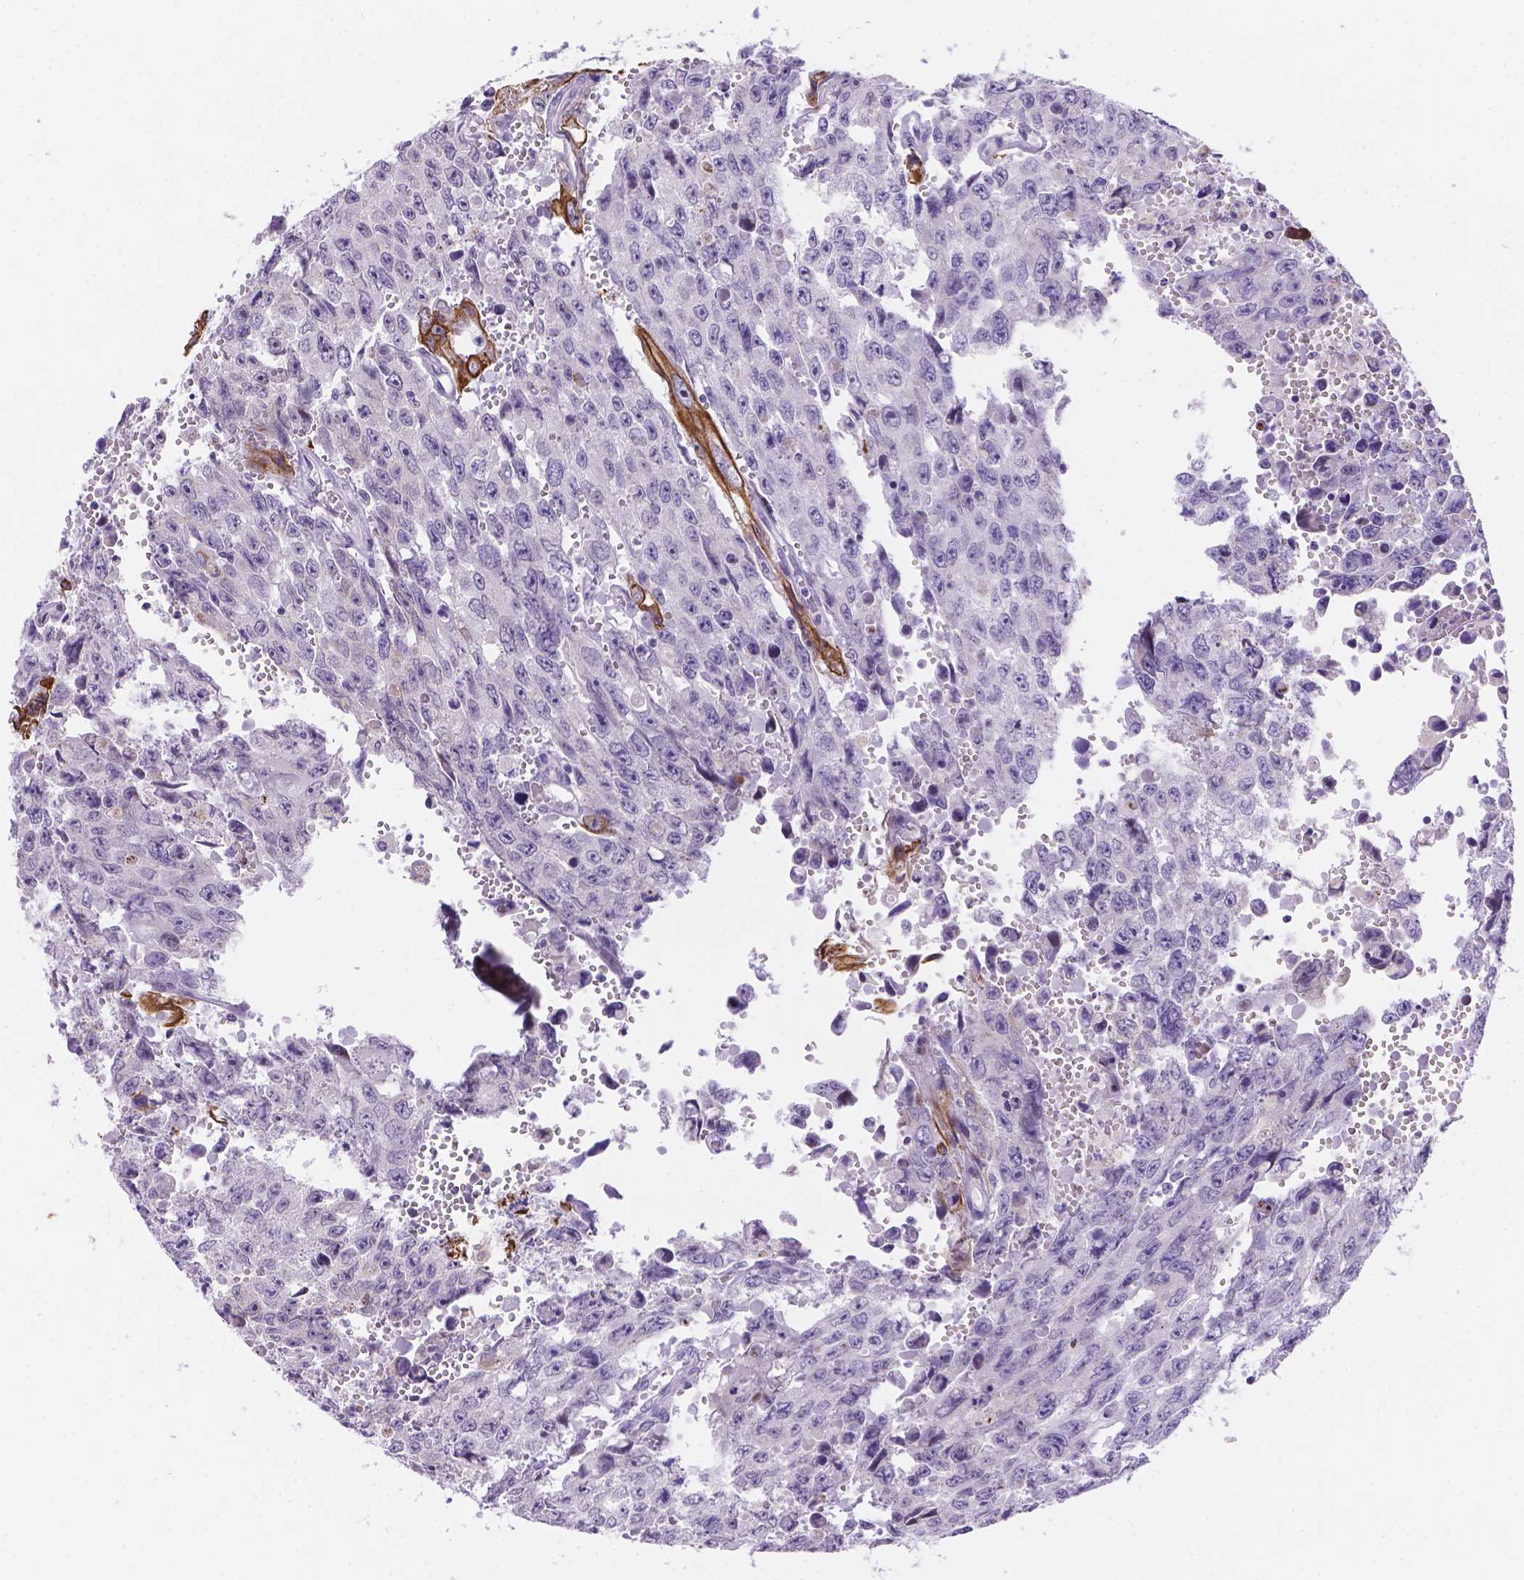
{"staining": {"intensity": "strong", "quantity": "<25%", "location": "cytoplasmic/membranous"}, "tissue": "testis cancer", "cell_type": "Tumor cells", "image_type": "cancer", "snomed": [{"axis": "morphology", "description": "Seminoma, NOS"}, {"axis": "topography", "description": "Testis"}], "caption": "Immunohistochemistry (IHC) of testis cancer shows medium levels of strong cytoplasmic/membranous positivity in about <25% of tumor cells.", "gene": "DMWD", "patient": {"sex": "male", "age": 26}}